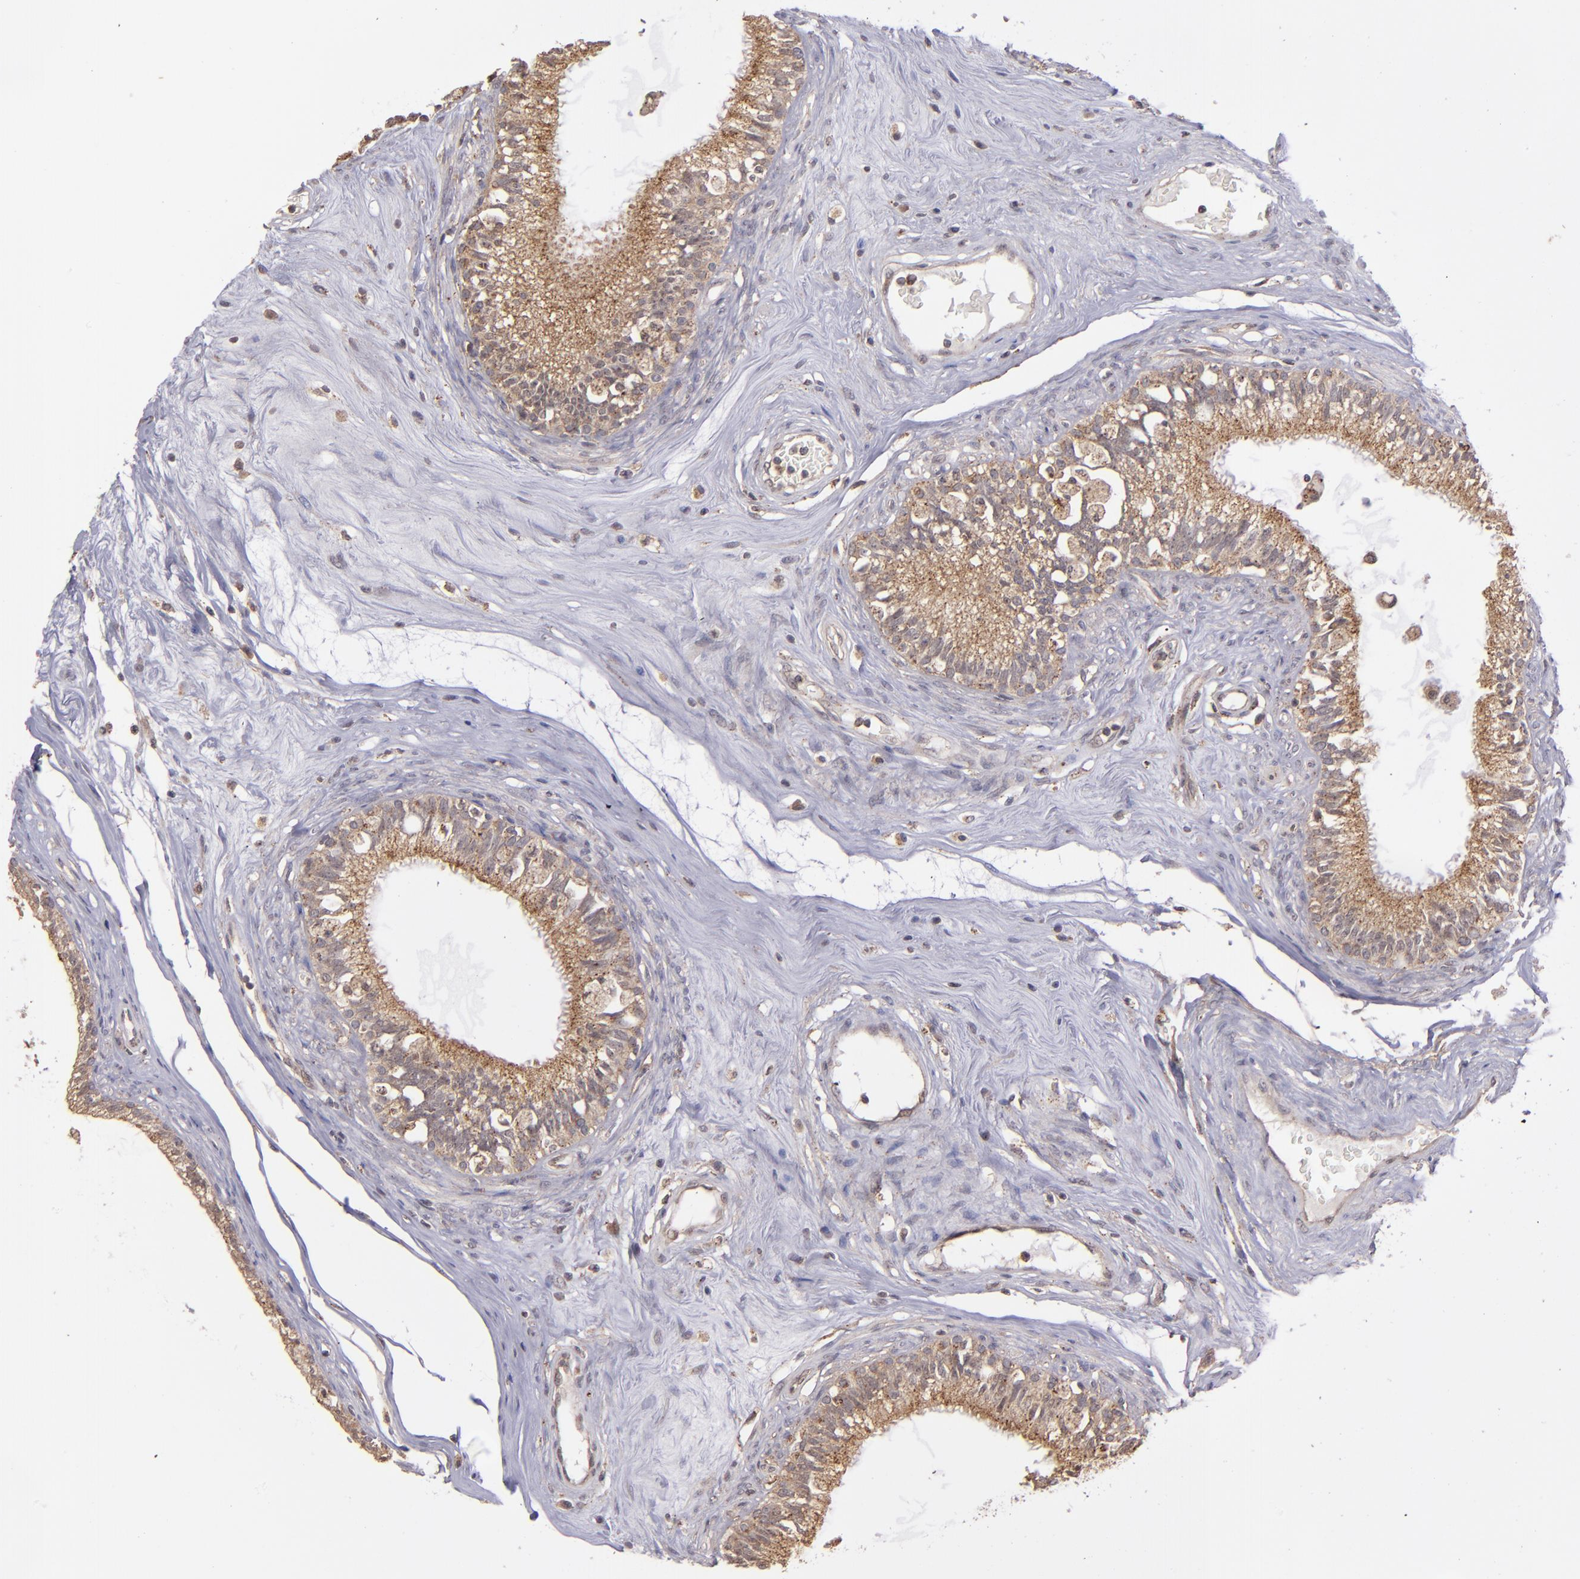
{"staining": {"intensity": "moderate", "quantity": "25%-75%", "location": "cytoplasmic/membranous"}, "tissue": "epididymis", "cell_type": "Glandular cells", "image_type": "normal", "snomed": [{"axis": "morphology", "description": "Normal tissue, NOS"}, {"axis": "morphology", "description": "Inflammation, NOS"}, {"axis": "topography", "description": "Epididymis"}], "caption": "Protein expression analysis of unremarkable human epididymis reveals moderate cytoplasmic/membranous positivity in about 25%-75% of glandular cells.", "gene": "ZFYVE1", "patient": {"sex": "male", "age": 84}}